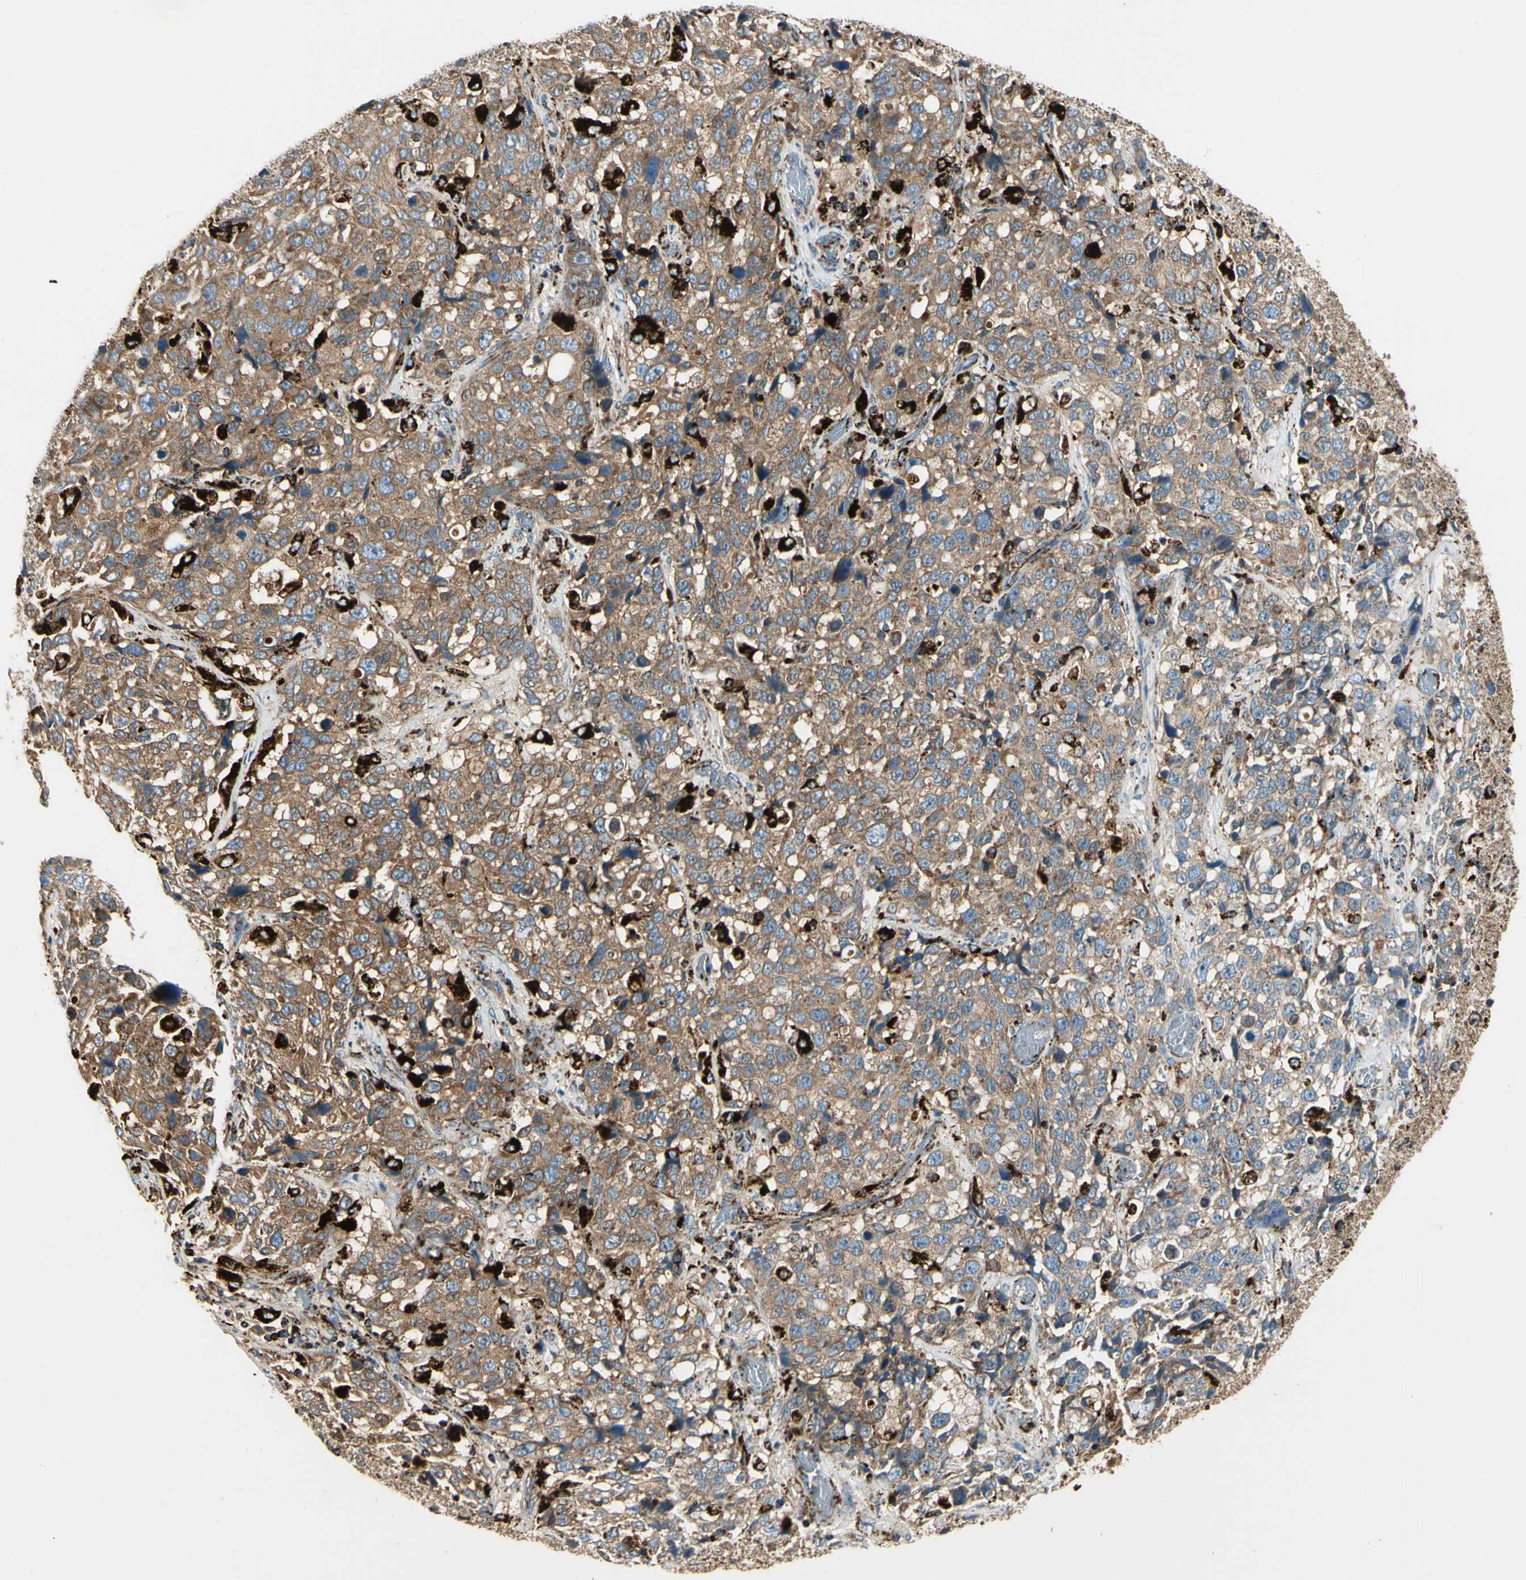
{"staining": {"intensity": "moderate", "quantity": ">75%", "location": "cytoplasmic/membranous"}, "tissue": "stomach cancer", "cell_type": "Tumor cells", "image_type": "cancer", "snomed": [{"axis": "morphology", "description": "Normal tissue, NOS"}, {"axis": "morphology", "description": "Adenocarcinoma, NOS"}, {"axis": "topography", "description": "Stomach"}], "caption": "Immunohistochemistry (DAB) staining of human stomach adenocarcinoma displays moderate cytoplasmic/membranous protein expression in about >75% of tumor cells.", "gene": "ME2", "patient": {"sex": "male", "age": 48}}